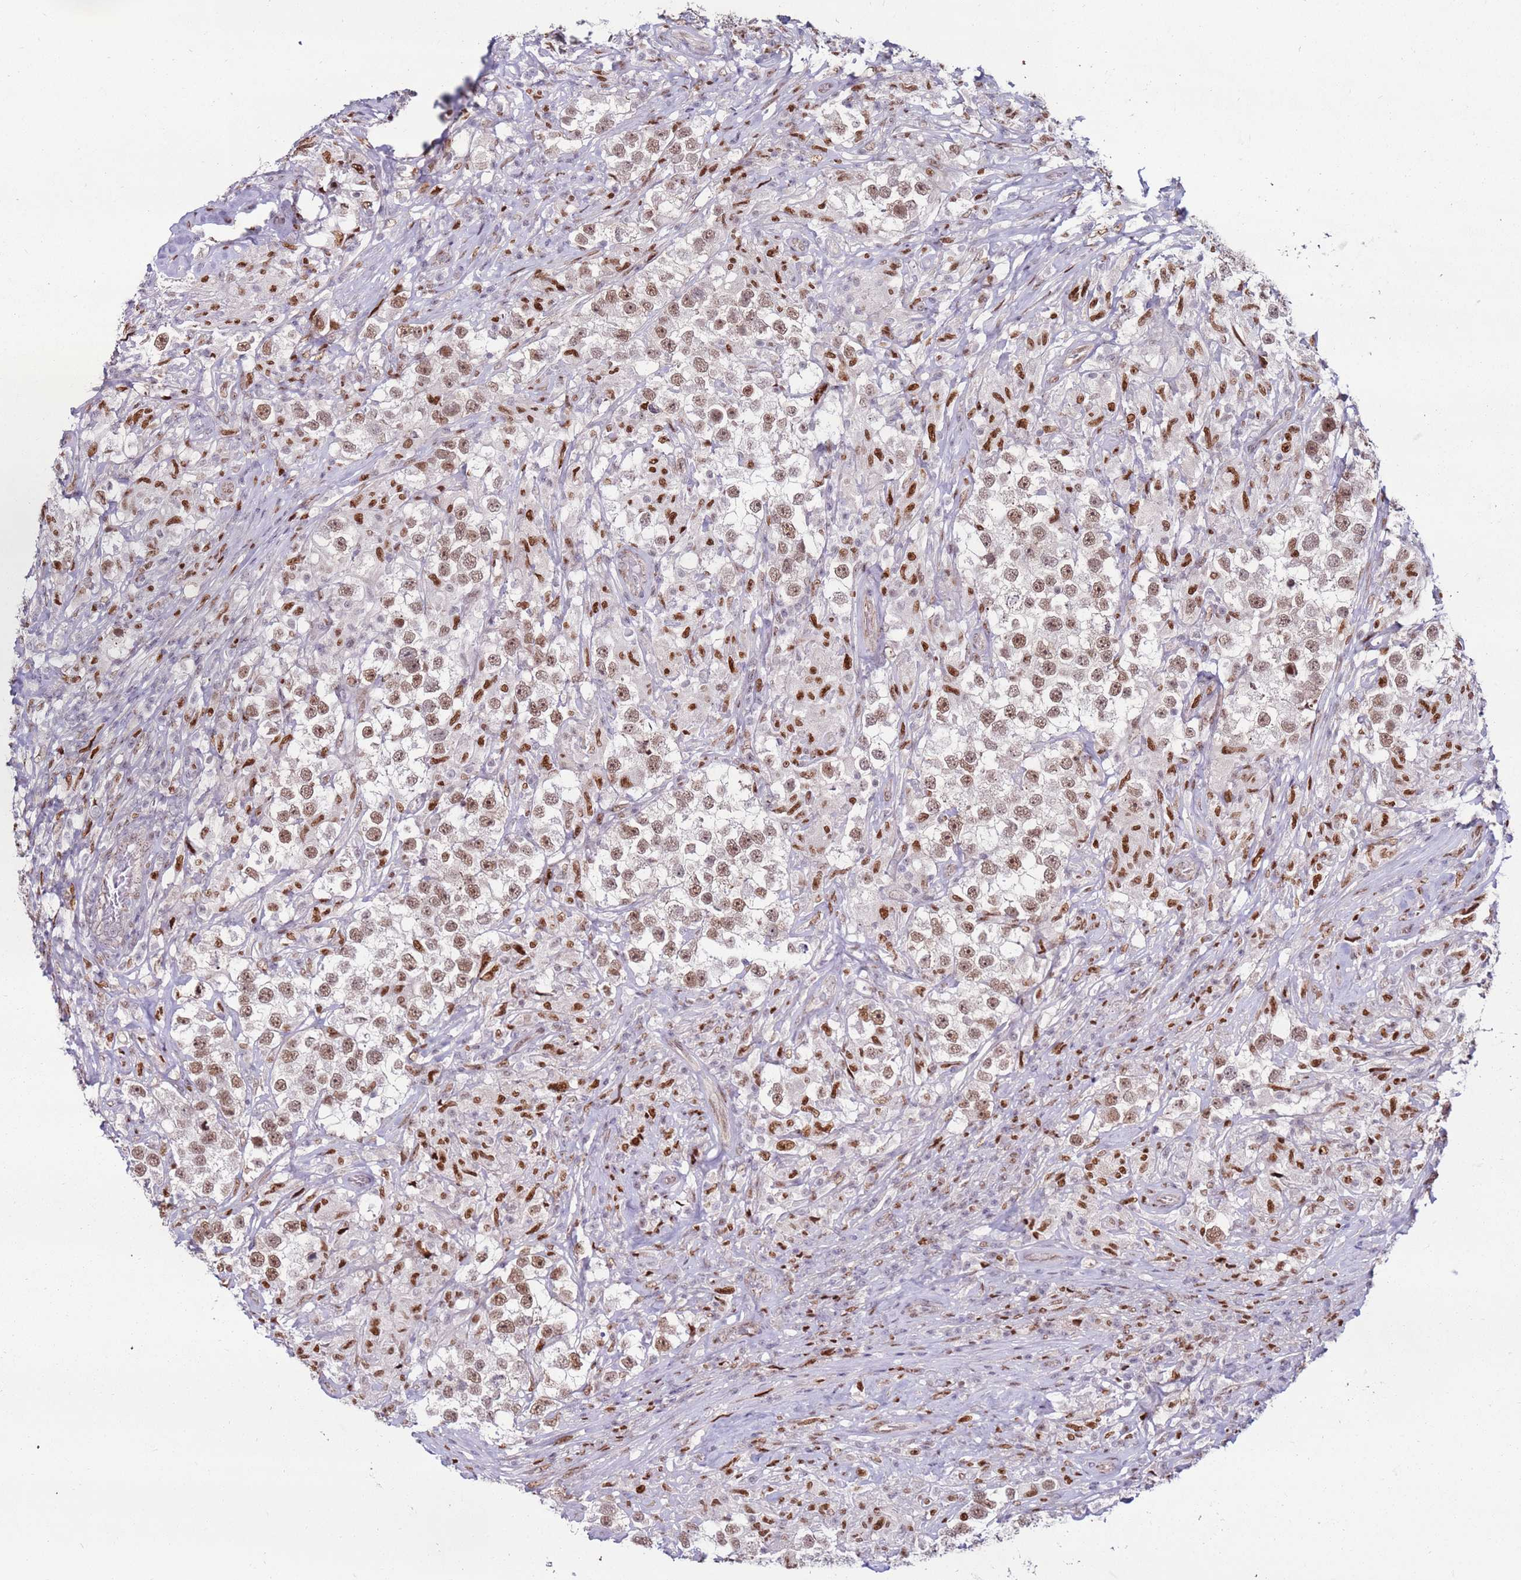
{"staining": {"intensity": "moderate", "quantity": ">75%", "location": "nuclear"}, "tissue": "testis cancer", "cell_type": "Tumor cells", "image_type": "cancer", "snomed": [{"axis": "morphology", "description": "Seminoma, NOS"}, {"axis": "topography", "description": "Testis"}], "caption": "An image of seminoma (testis) stained for a protein exhibits moderate nuclear brown staining in tumor cells.", "gene": "KPNA4", "patient": {"sex": "male", "age": 46}}